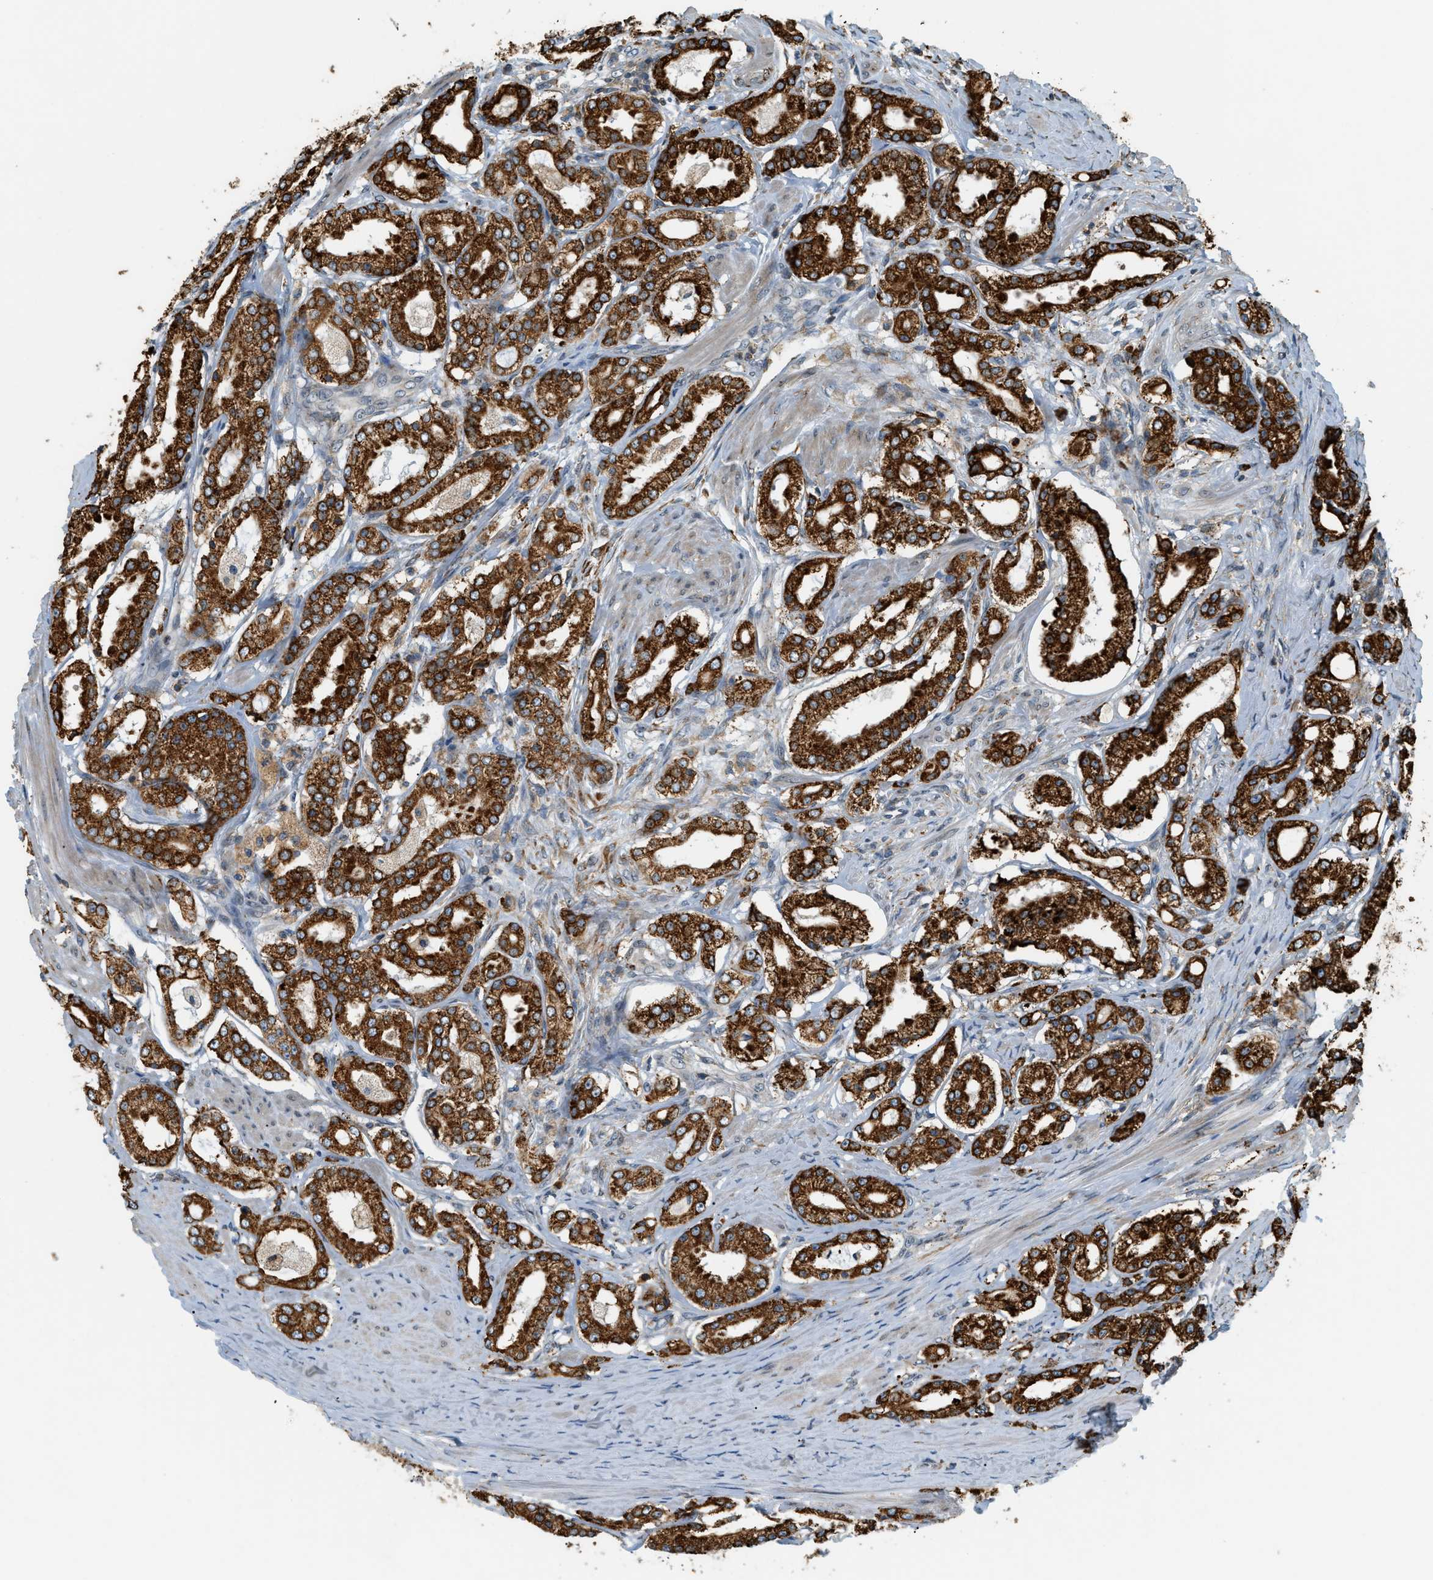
{"staining": {"intensity": "strong", "quantity": ">75%", "location": "cytoplasmic/membranous"}, "tissue": "prostate cancer", "cell_type": "Tumor cells", "image_type": "cancer", "snomed": [{"axis": "morphology", "description": "Adenocarcinoma, Low grade"}, {"axis": "topography", "description": "Prostate"}], "caption": "An image of human adenocarcinoma (low-grade) (prostate) stained for a protein demonstrates strong cytoplasmic/membranous brown staining in tumor cells. (DAB (3,3'-diaminobenzidine) IHC with brightfield microscopy, high magnification).", "gene": "SEMA4D", "patient": {"sex": "male", "age": 63}}